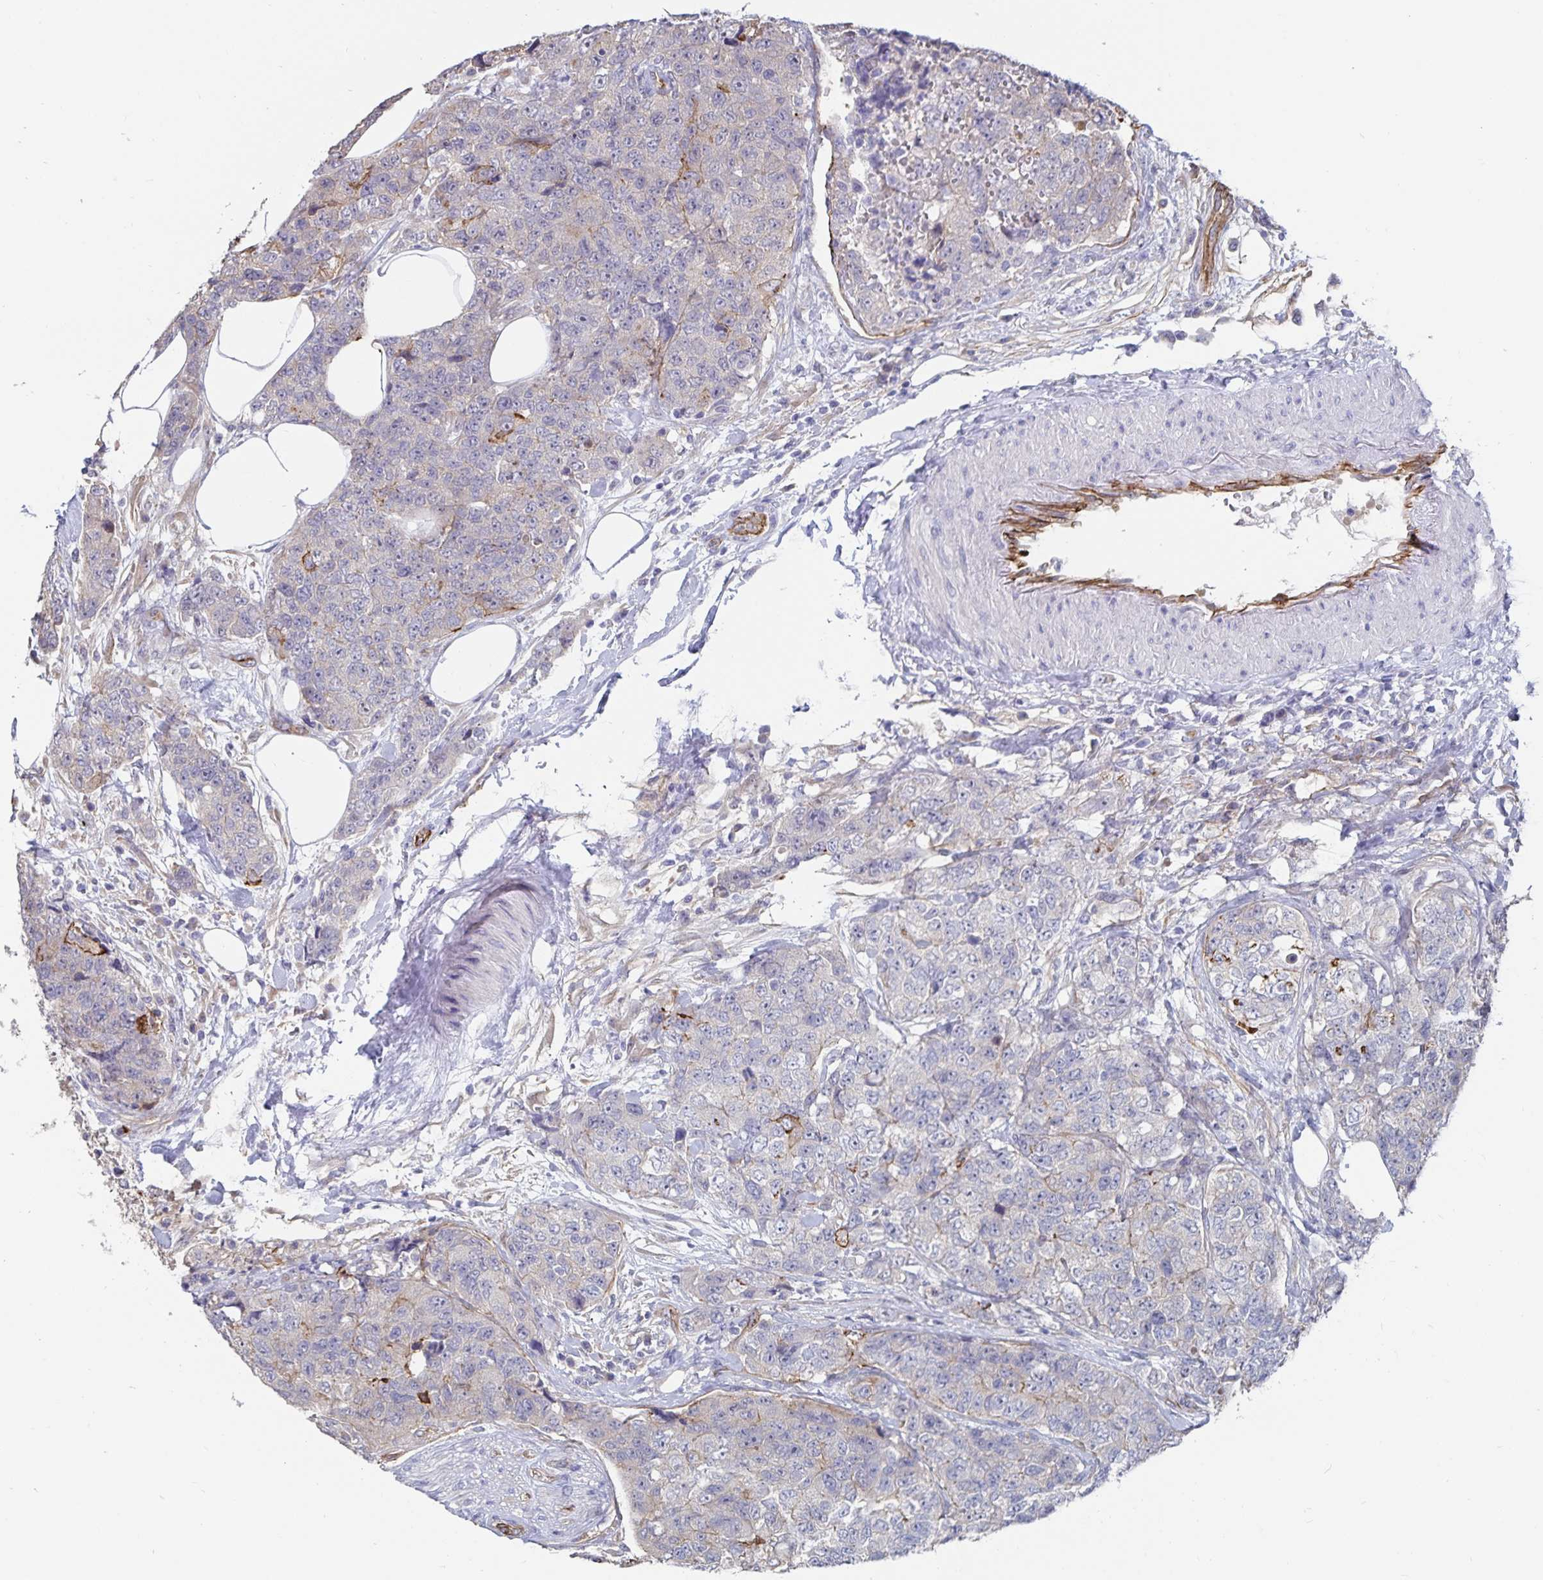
{"staining": {"intensity": "negative", "quantity": "none", "location": "none"}, "tissue": "urothelial cancer", "cell_type": "Tumor cells", "image_type": "cancer", "snomed": [{"axis": "morphology", "description": "Urothelial carcinoma, High grade"}, {"axis": "topography", "description": "Urinary bladder"}], "caption": "Immunohistochemistry histopathology image of urothelial carcinoma (high-grade) stained for a protein (brown), which shows no positivity in tumor cells. The staining was performed using DAB to visualize the protein expression in brown, while the nuclei were stained in blue with hematoxylin (Magnification: 20x).", "gene": "SSTR1", "patient": {"sex": "female", "age": 78}}